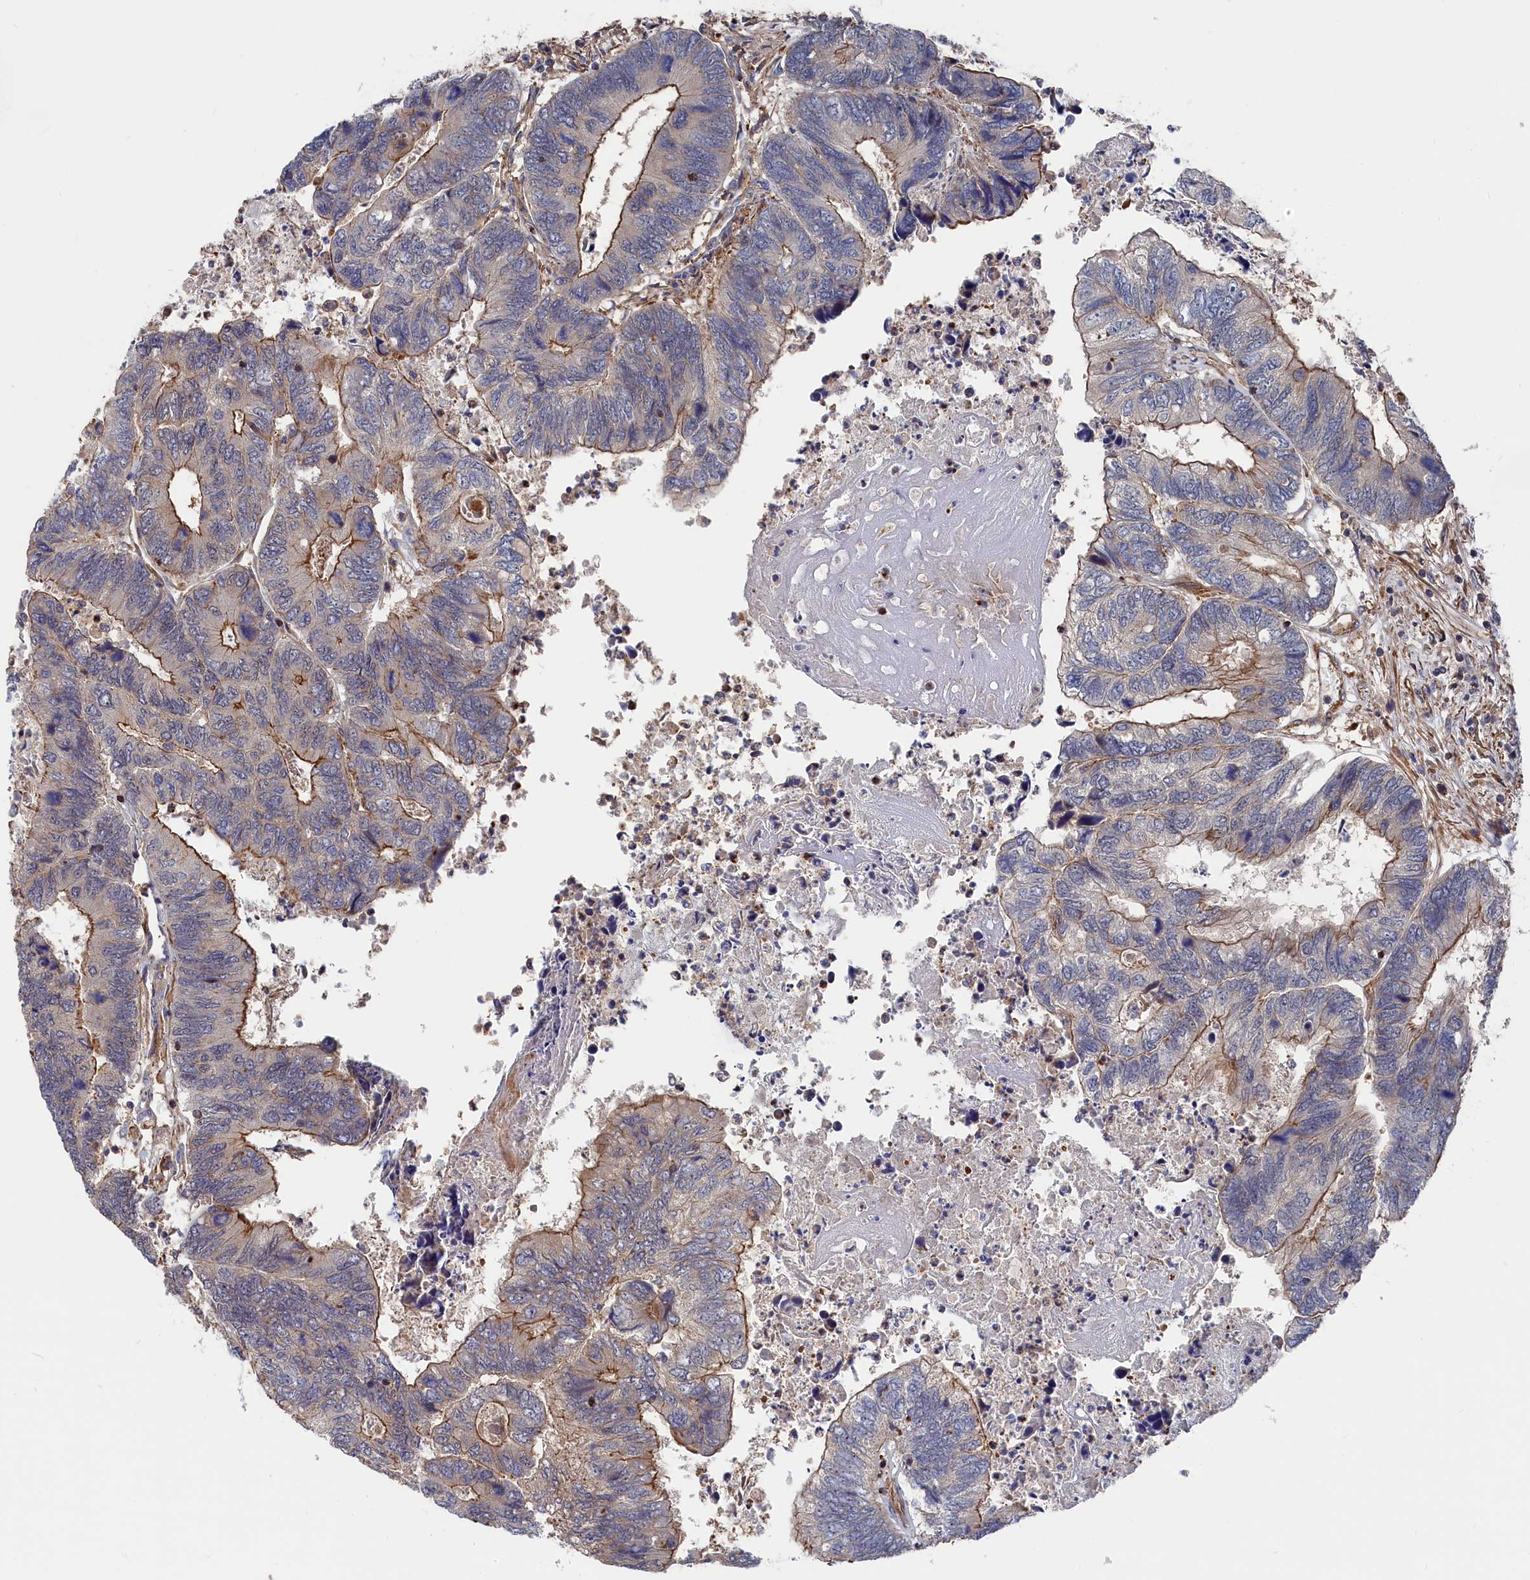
{"staining": {"intensity": "strong", "quantity": "25%-75%", "location": "cytoplasmic/membranous"}, "tissue": "colorectal cancer", "cell_type": "Tumor cells", "image_type": "cancer", "snomed": [{"axis": "morphology", "description": "Adenocarcinoma, NOS"}, {"axis": "topography", "description": "Colon"}], "caption": "IHC of human colorectal adenocarcinoma reveals high levels of strong cytoplasmic/membranous expression in about 25%-75% of tumor cells.", "gene": "LDHD", "patient": {"sex": "female", "age": 67}}